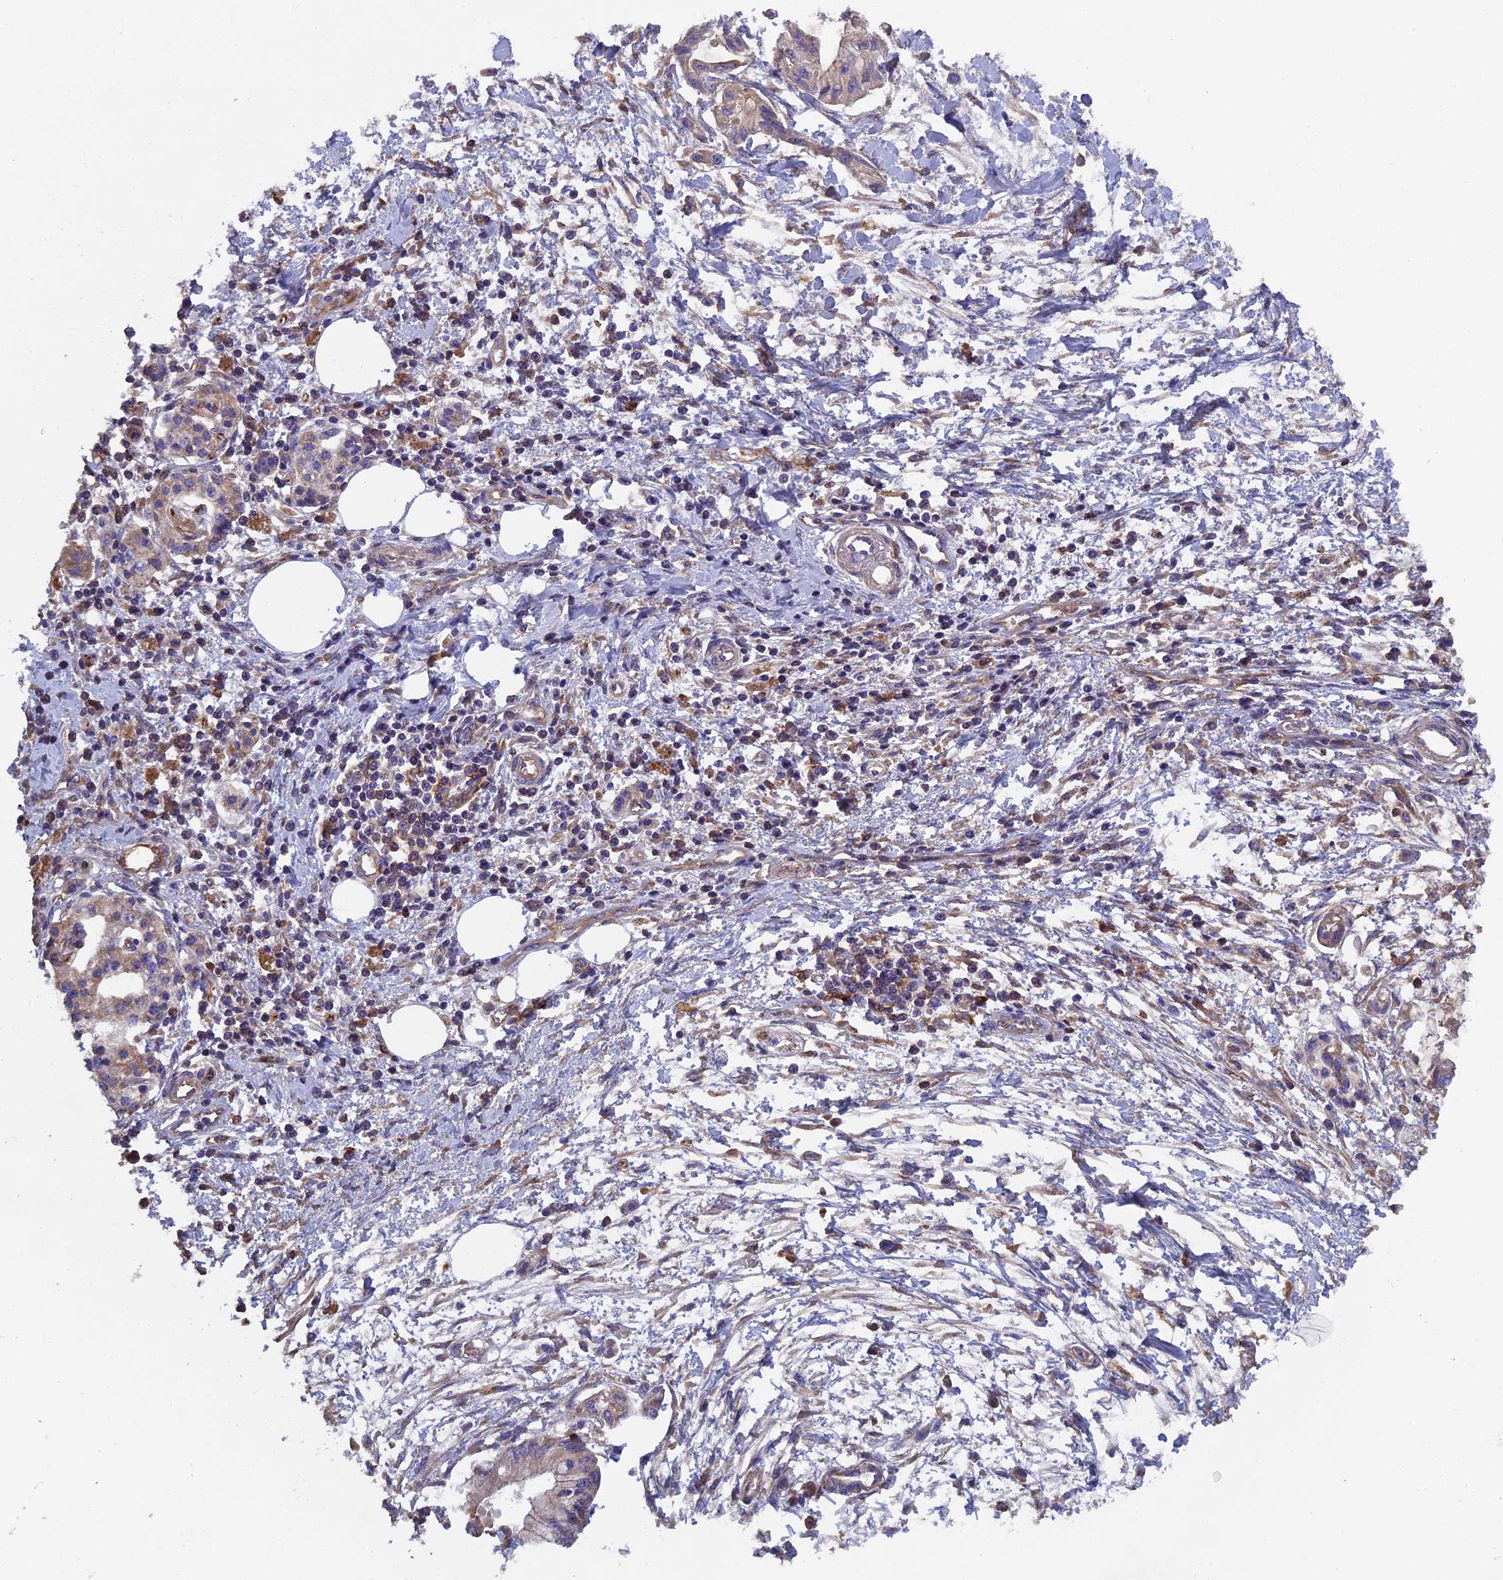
{"staining": {"intensity": "weak", "quantity": "<25%", "location": "cytoplasmic/membranous"}, "tissue": "pancreatic cancer", "cell_type": "Tumor cells", "image_type": "cancer", "snomed": [{"axis": "morphology", "description": "Adenocarcinoma, NOS"}, {"axis": "topography", "description": "Pancreas"}], "caption": "Protein analysis of pancreatic cancer exhibits no significant expression in tumor cells.", "gene": "CCDC153", "patient": {"sex": "male", "age": 48}}